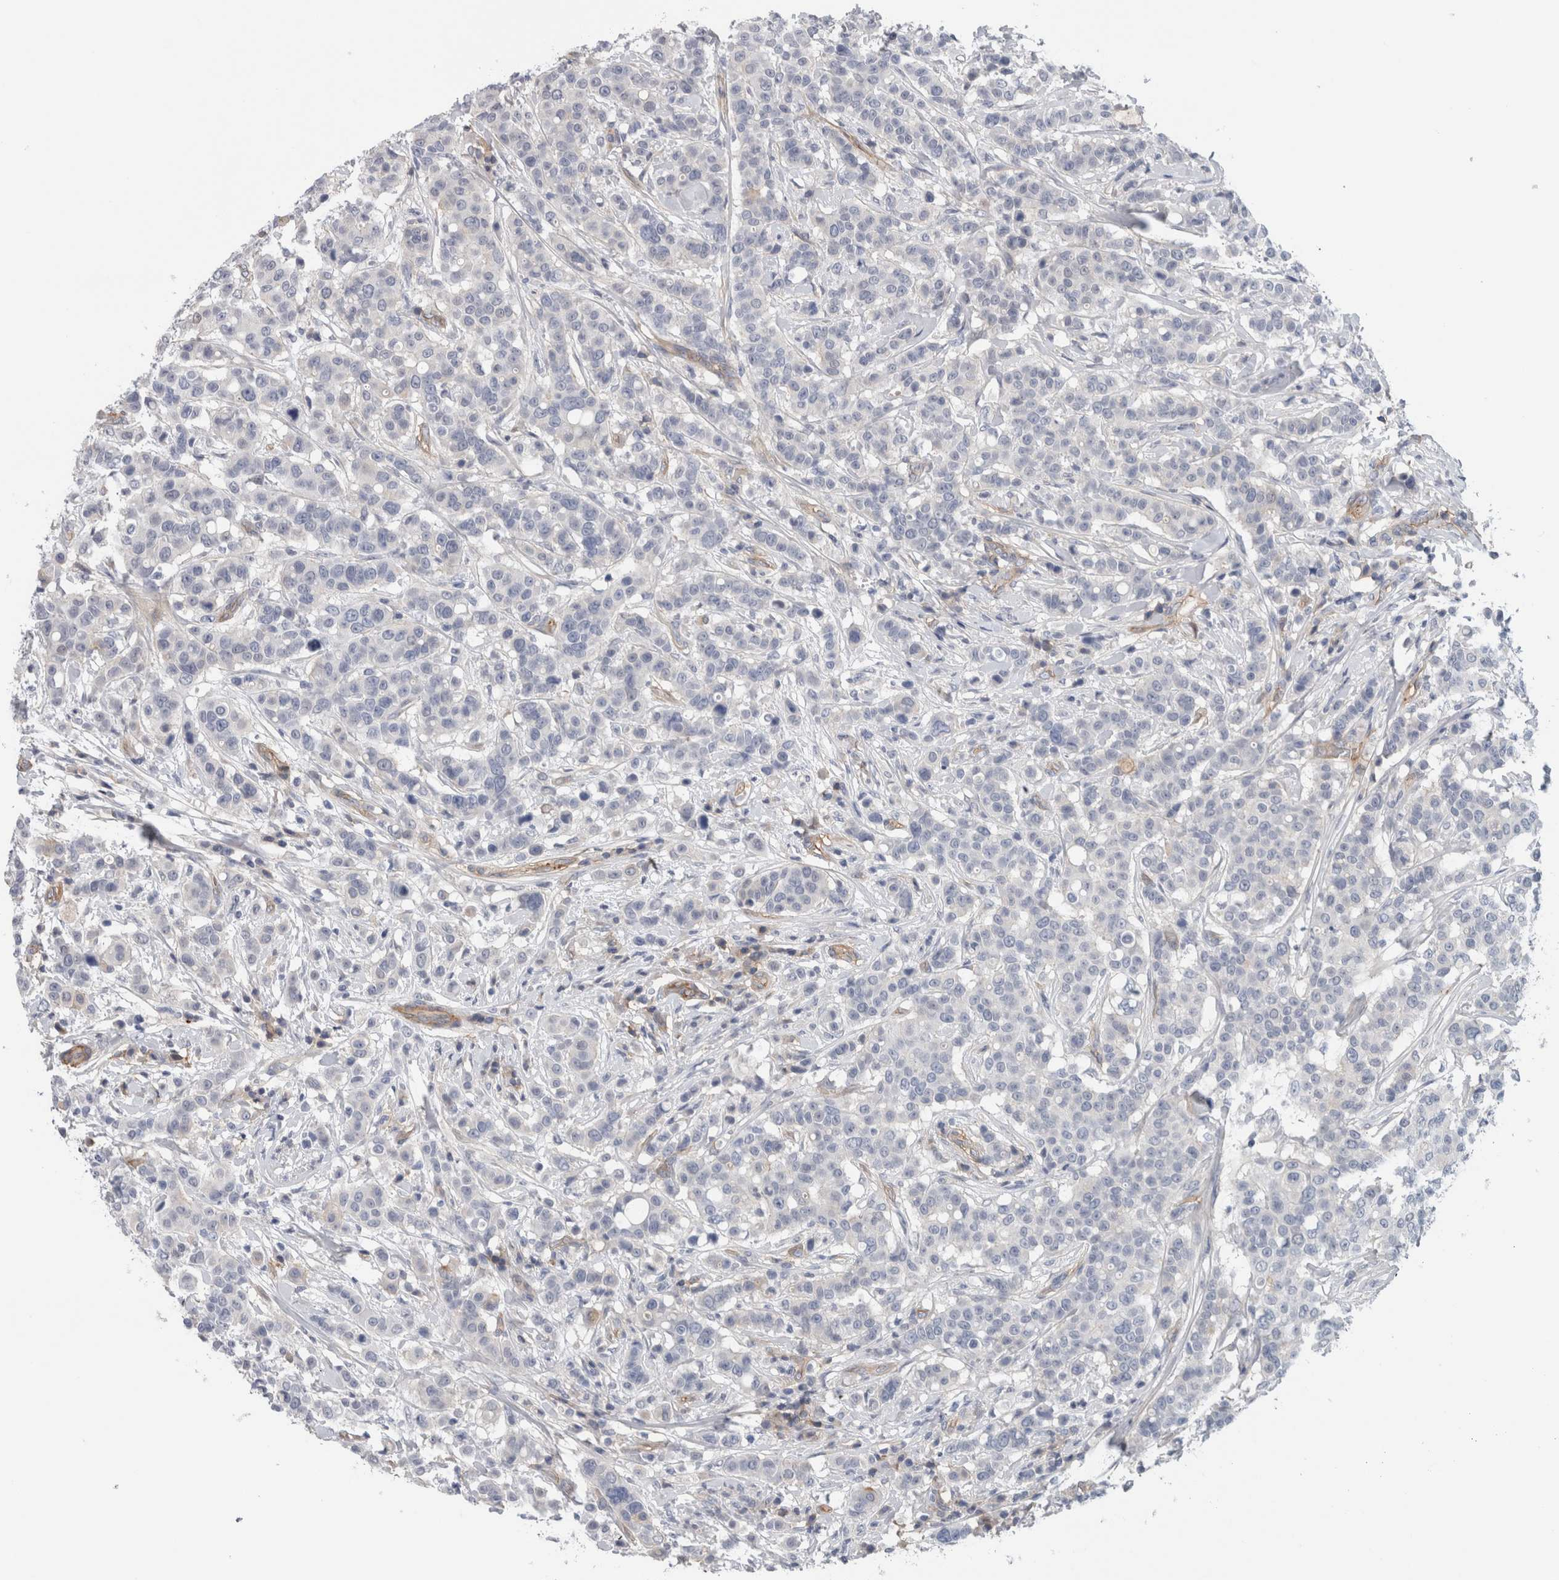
{"staining": {"intensity": "negative", "quantity": "none", "location": "none"}, "tissue": "breast cancer", "cell_type": "Tumor cells", "image_type": "cancer", "snomed": [{"axis": "morphology", "description": "Duct carcinoma"}, {"axis": "topography", "description": "Breast"}], "caption": "IHC photomicrograph of neoplastic tissue: infiltrating ductal carcinoma (breast) stained with DAB displays no significant protein staining in tumor cells.", "gene": "CD59", "patient": {"sex": "female", "age": 27}}